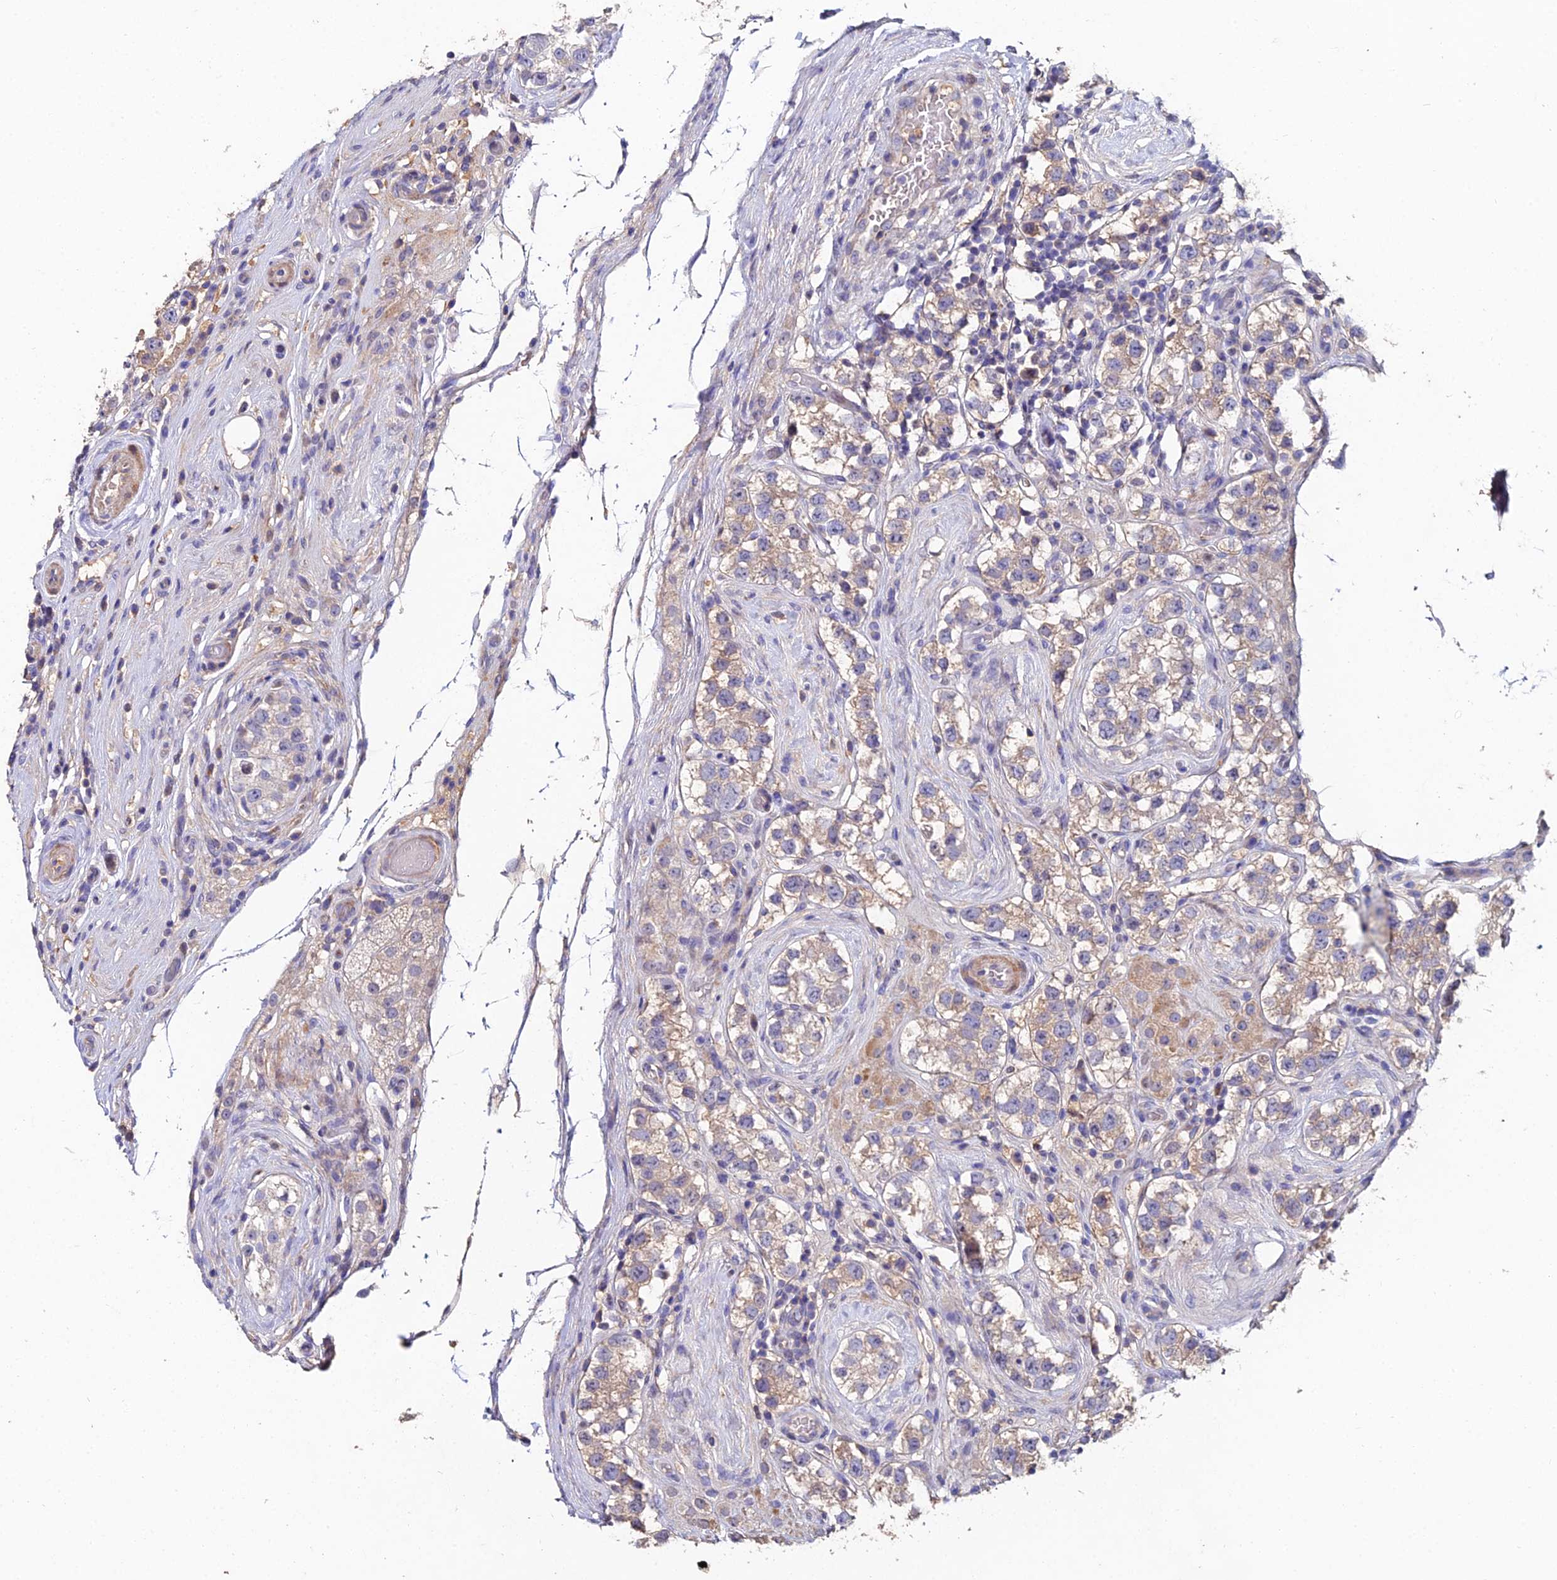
{"staining": {"intensity": "weak", "quantity": "<25%", "location": "cytoplasmic/membranous"}, "tissue": "testis cancer", "cell_type": "Tumor cells", "image_type": "cancer", "snomed": [{"axis": "morphology", "description": "Seminoma, NOS"}, {"axis": "topography", "description": "Testis"}], "caption": "Protein analysis of testis seminoma shows no significant positivity in tumor cells. (Brightfield microscopy of DAB (3,3'-diaminobenzidine) immunohistochemistry (IHC) at high magnification).", "gene": "ESRRG", "patient": {"sex": "male", "age": 34}}